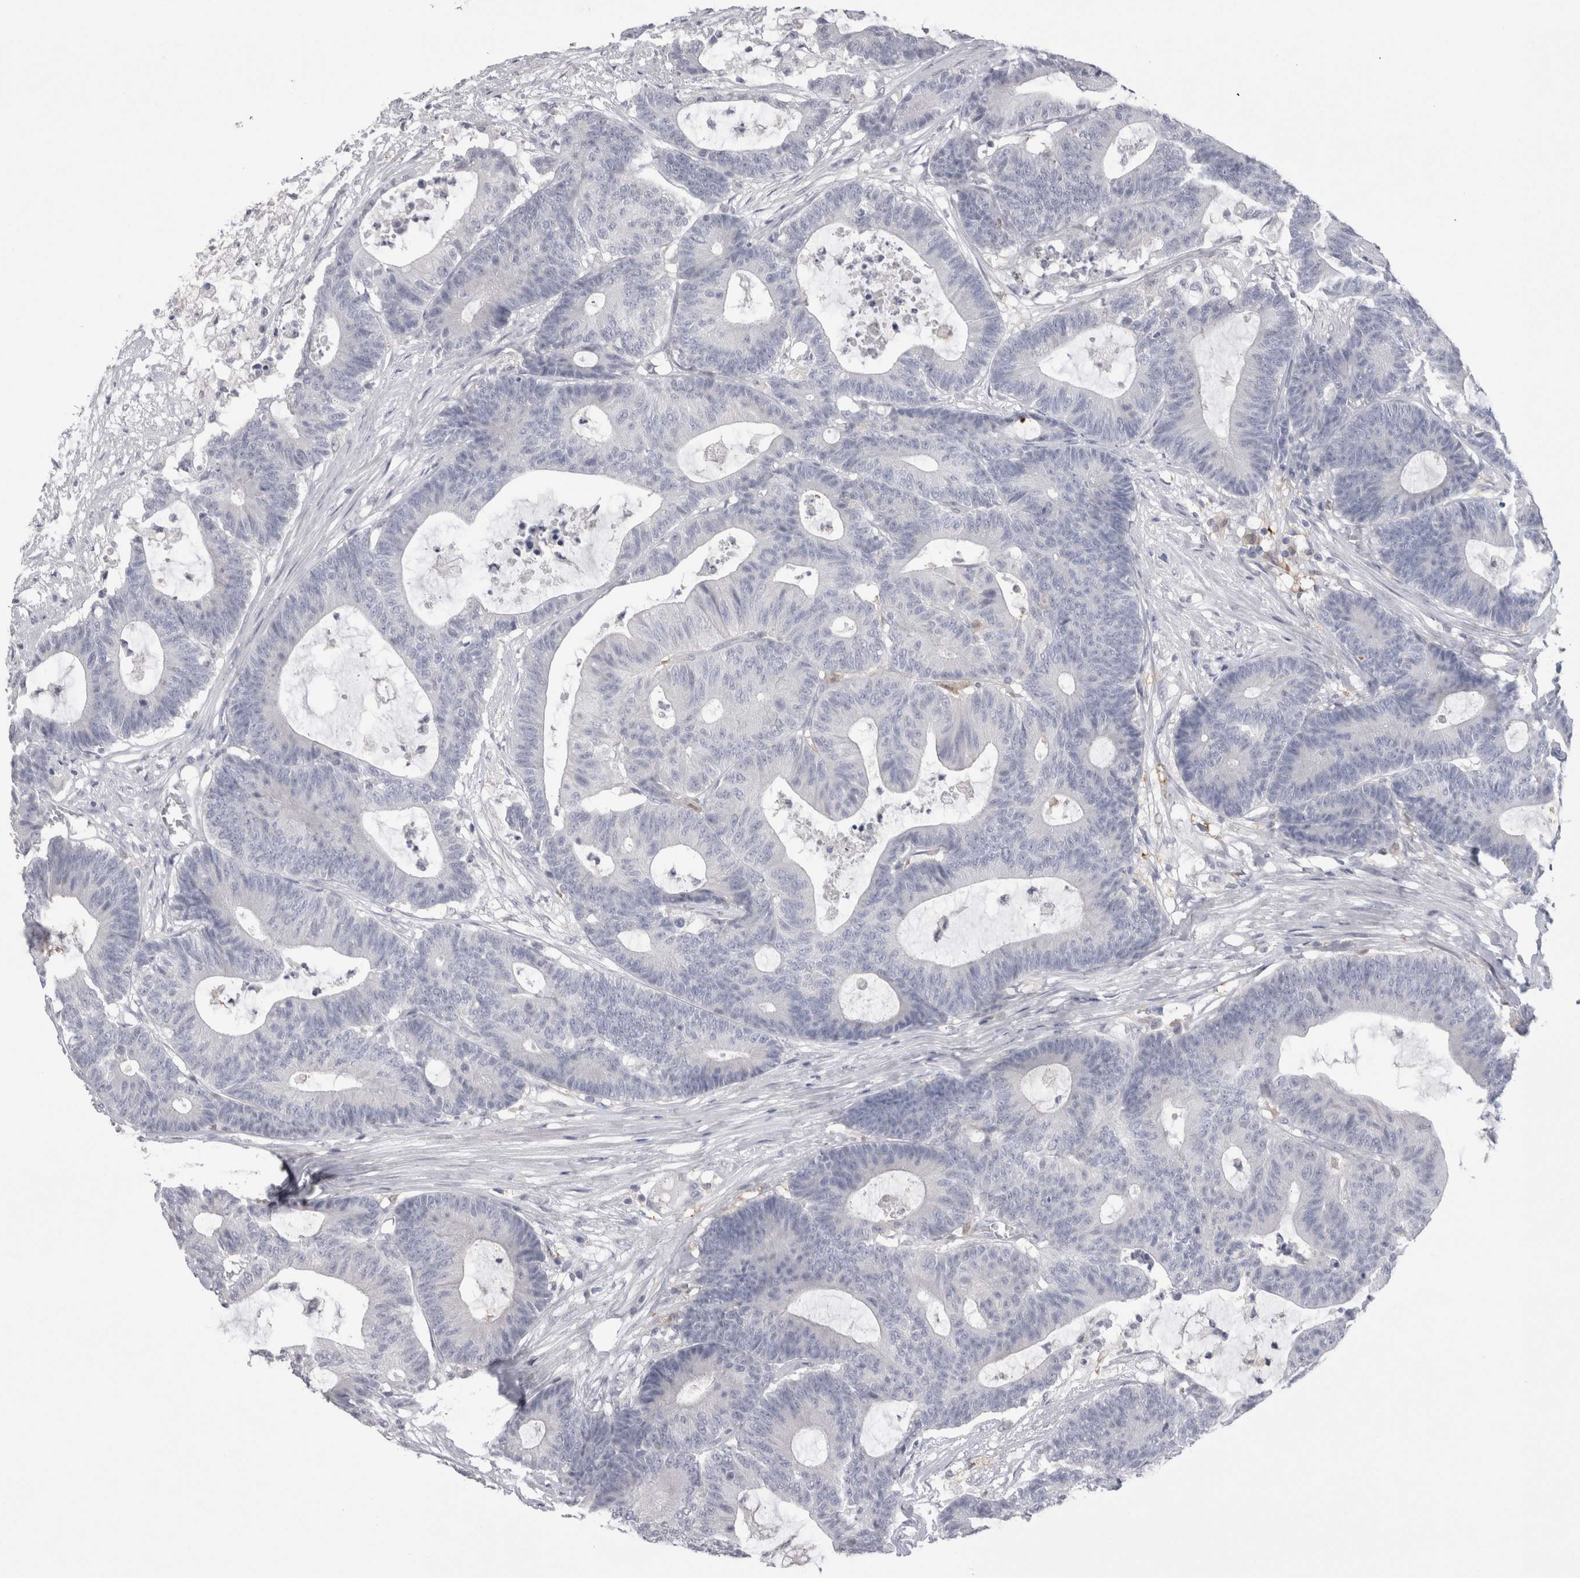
{"staining": {"intensity": "negative", "quantity": "none", "location": "none"}, "tissue": "colorectal cancer", "cell_type": "Tumor cells", "image_type": "cancer", "snomed": [{"axis": "morphology", "description": "Adenocarcinoma, NOS"}, {"axis": "topography", "description": "Colon"}], "caption": "Immunohistochemistry (IHC) image of neoplastic tissue: human adenocarcinoma (colorectal) stained with DAB (3,3'-diaminobenzidine) exhibits no significant protein expression in tumor cells. (DAB (3,3'-diaminobenzidine) immunohistochemistry, high magnification).", "gene": "SUCNR1", "patient": {"sex": "female", "age": 84}}